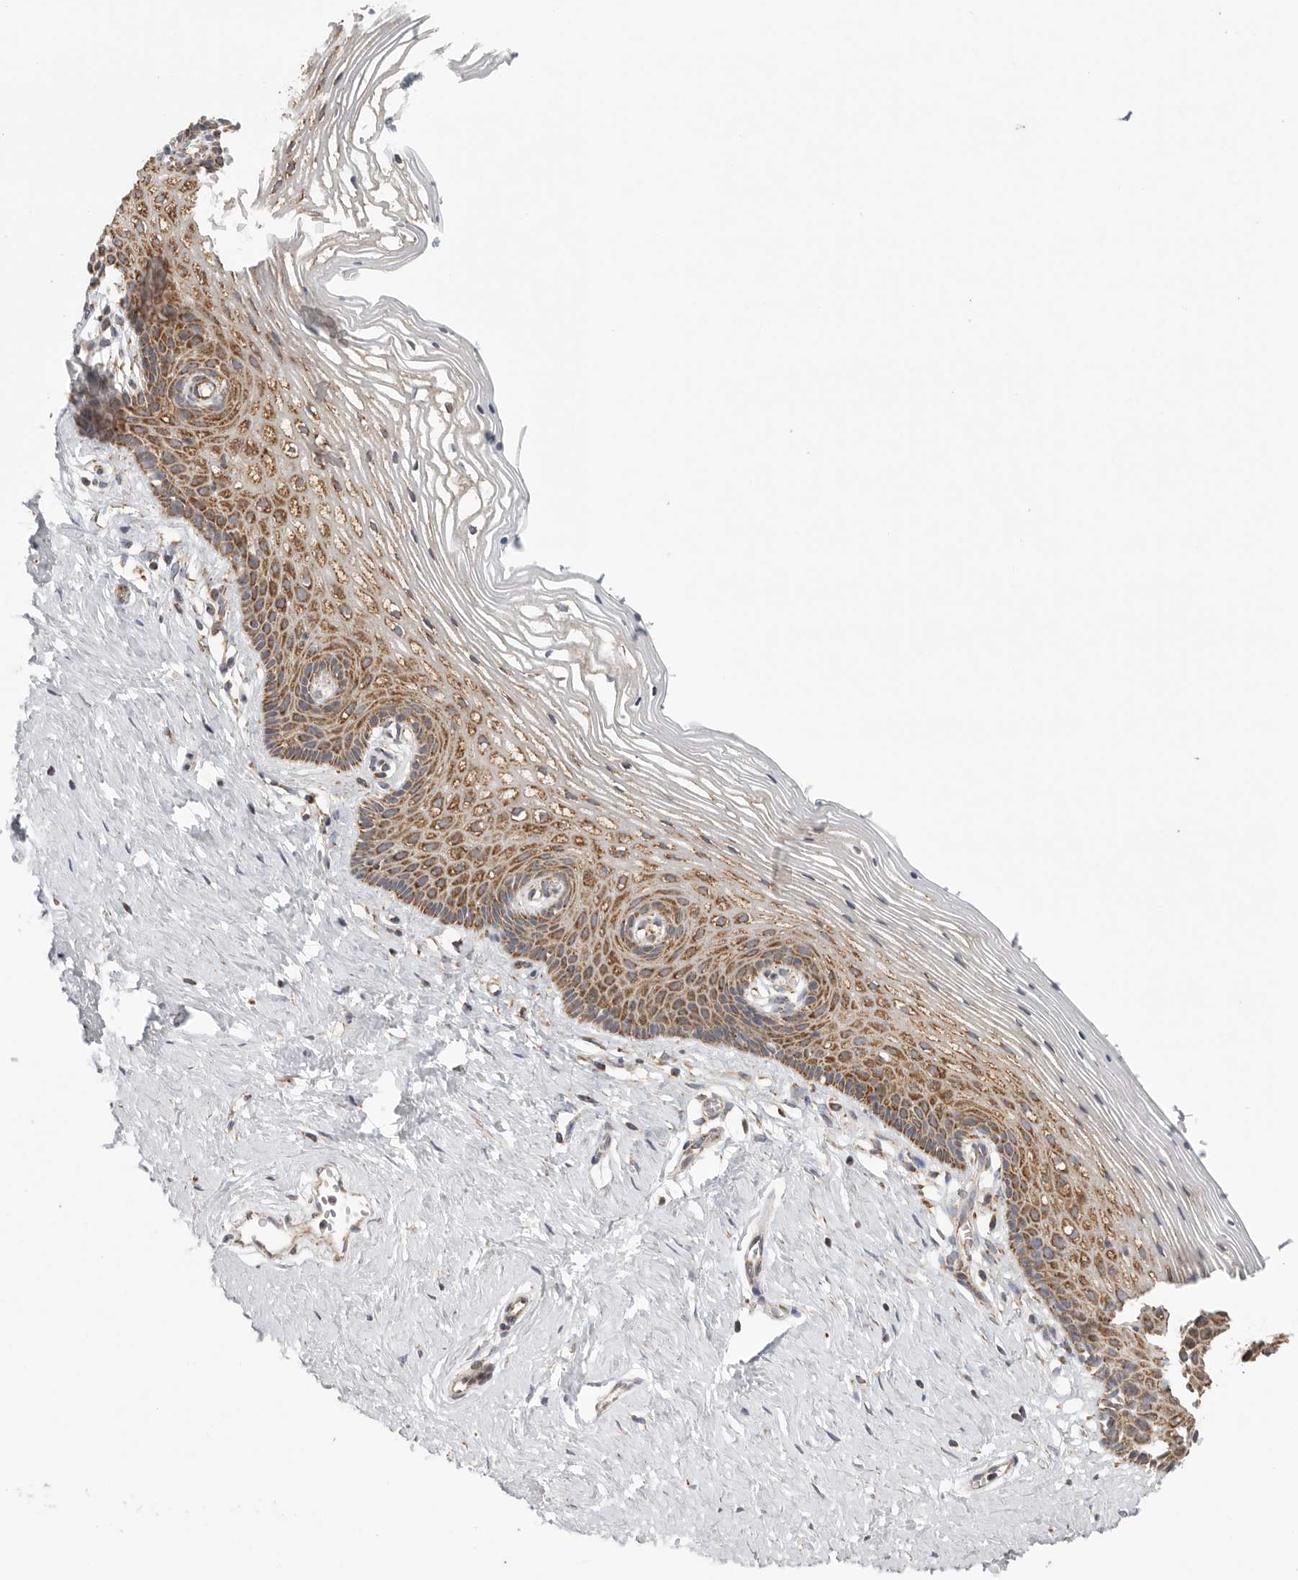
{"staining": {"intensity": "moderate", "quantity": ">75%", "location": "cytoplasmic/membranous"}, "tissue": "vagina", "cell_type": "Squamous epithelial cells", "image_type": "normal", "snomed": [{"axis": "morphology", "description": "Normal tissue, NOS"}, {"axis": "topography", "description": "Vagina"}], "caption": "The micrograph reveals immunohistochemical staining of unremarkable vagina. There is moderate cytoplasmic/membranous staining is present in about >75% of squamous epithelial cells.", "gene": "FKBP8", "patient": {"sex": "female", "age": 32}}